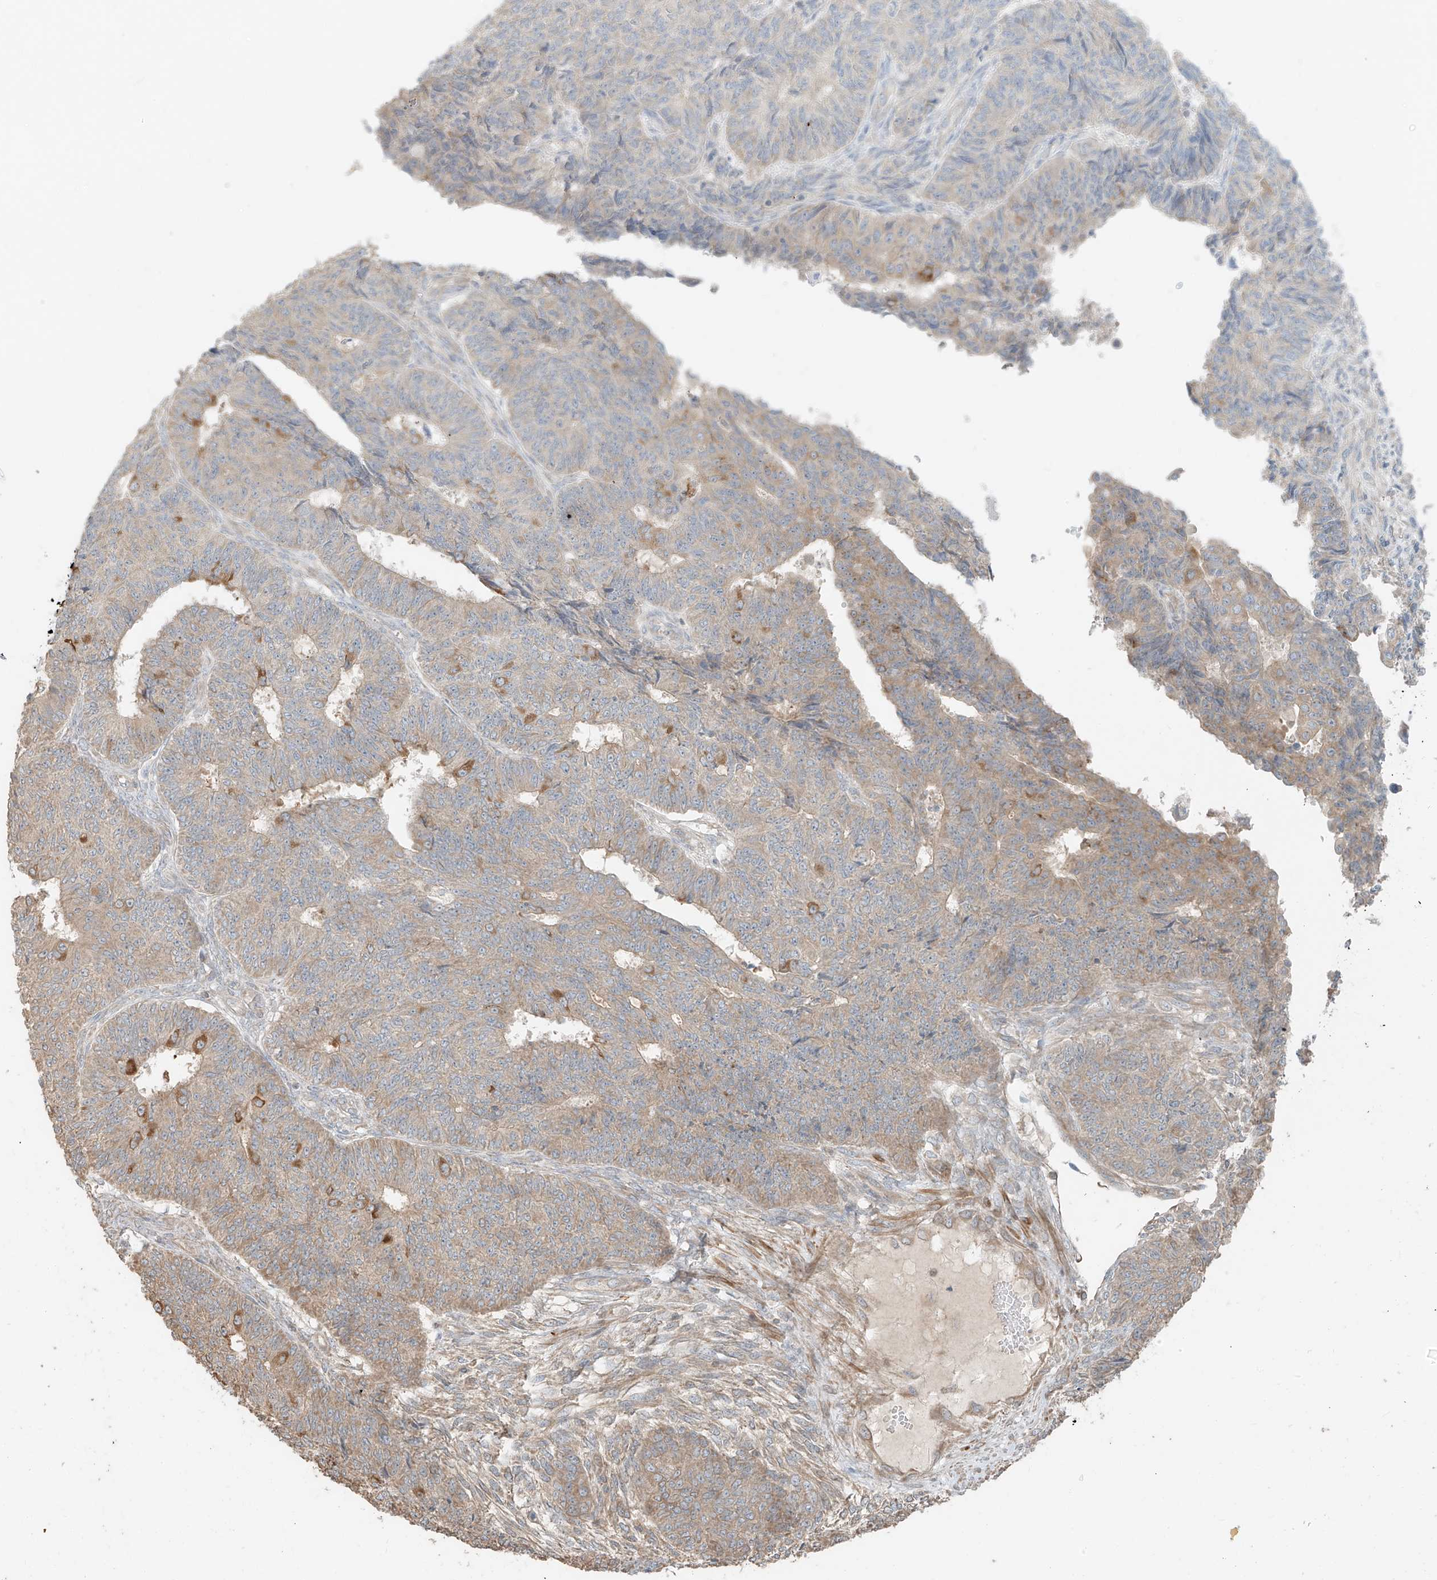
{"staining": {"intensity": "weak", "quantity": "<25%", "location": "cytoplasmic/membranous"}, "tissue": "endometrial cancer", "cell_type": "Tumor cells", "image_type": "cancer", "snomed": [{"axis": "morphology", "description": "Adenocarcinoma, NOS"}, {"axis": "topography", "description": "Endometrium"}], "caption": "Micrograph shows no significant protein staining in tumor cells of adenocarcinoma (endometrial).", "gene": "ANKZF1", "patient": {"sex": "female", "age": 32}}